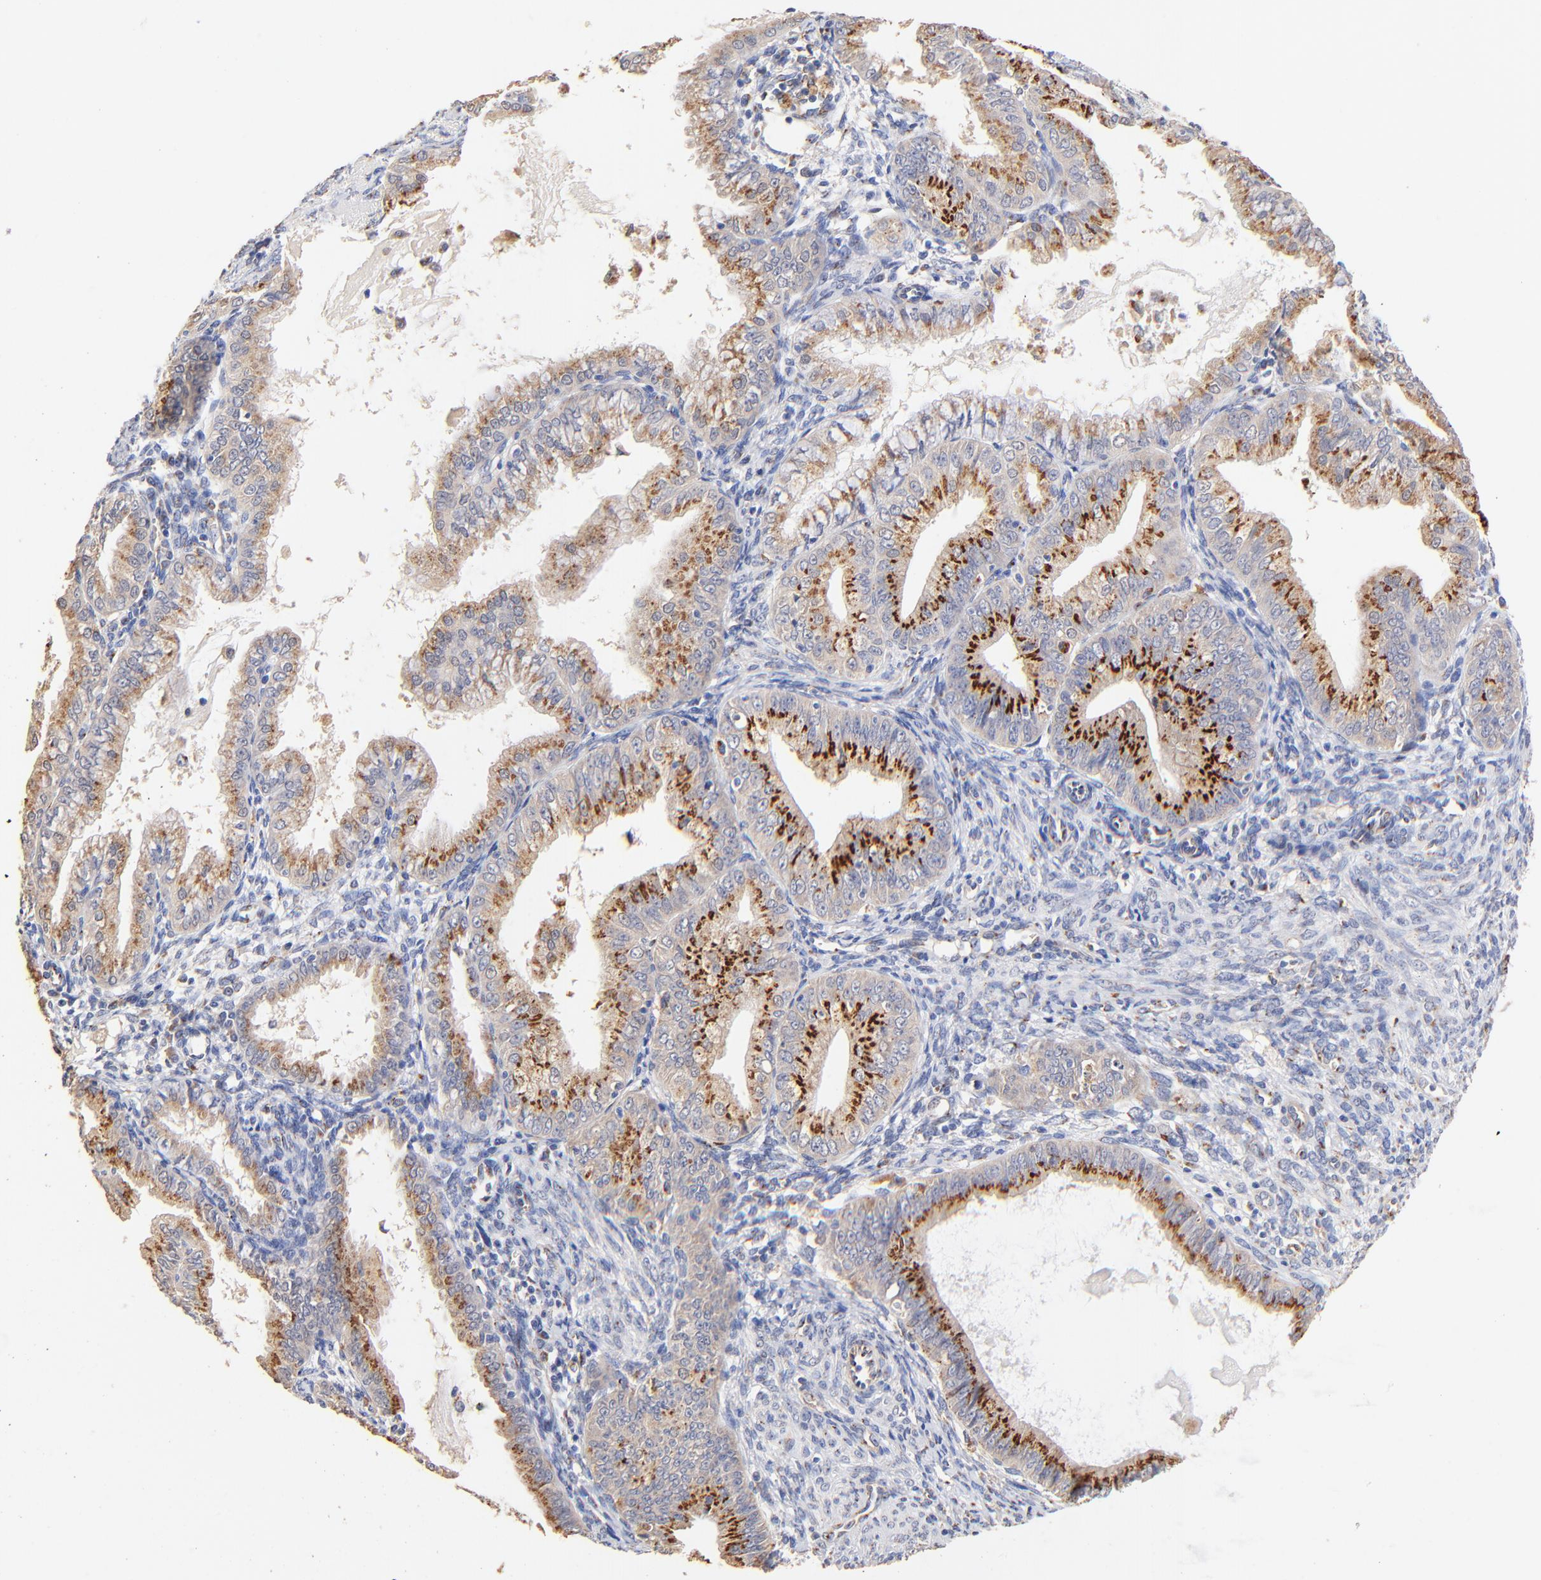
{"staining": {"intensity": "moderate", "quantity": ">75%", "location": "cytoplasmic/membranous"}, "tissue": "endometrial cancer", "cell_type": "Tumor cells", "image_type": "cancer", "snomed": [{"axis": "morphology", "description": "Adenocarcinoma, NOS"}, {"axis": "topography", "description": "Endometrium"}], "caption": "The micrograph reveals staining of endometrial cancer (adenocarcinoma), revealing moderate cytoplasmic/membranous protein expression (brown color) within tumor cells. (Stains: DAB (3,3'-diaminobenzidine) in brown, nuclei in blue, Microscopy: brightfield microscopy at high magnification).", "gene": "FMNL3", "patient": {"sex": "female", "age": 76}}